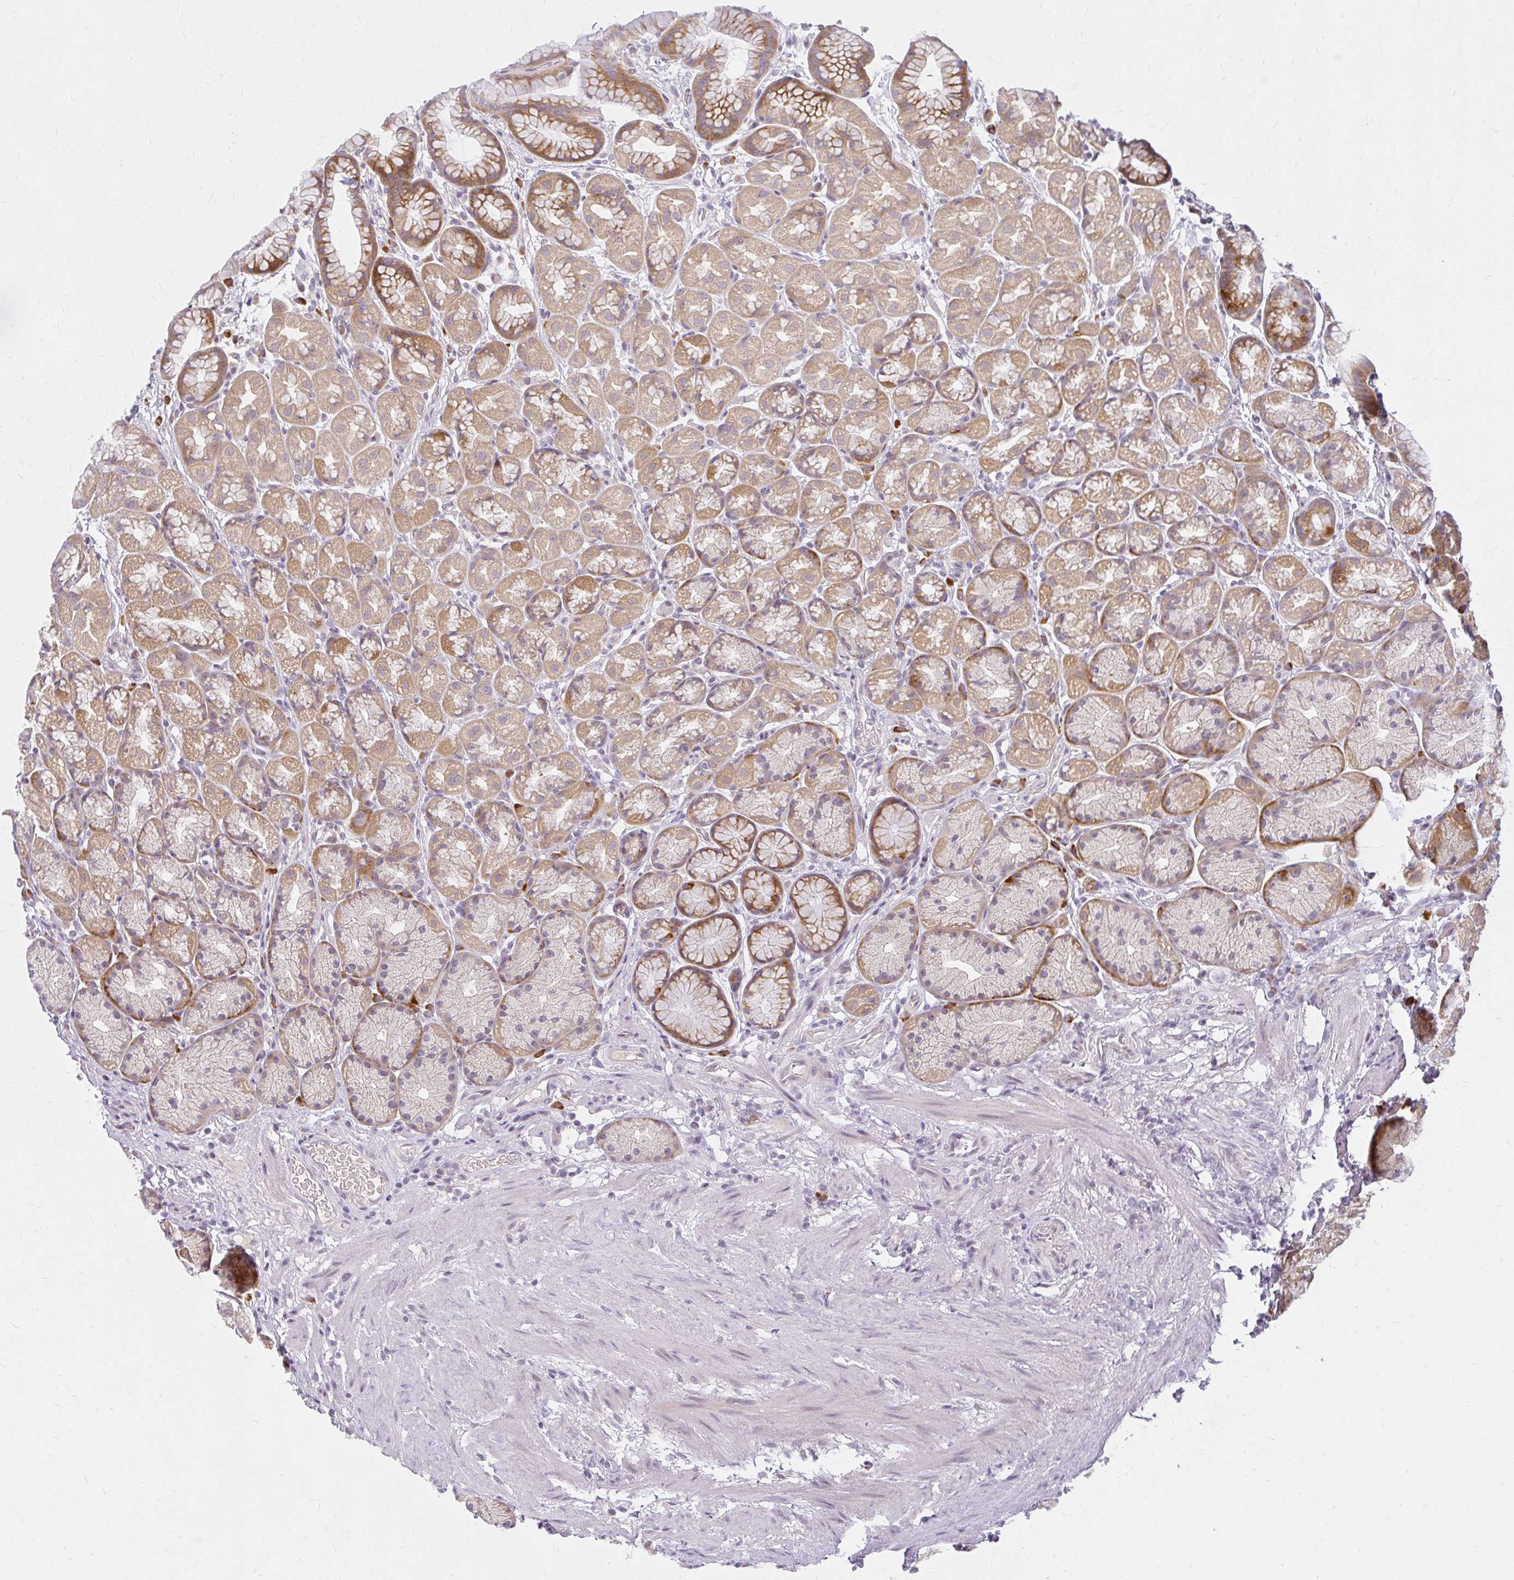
{"staining": {"intensity": "moderate", "quantity": "25%-75%", "location": "cytoplasmic/membranous"}, "tissue": "stomach", "cell_type": "Glandular cells", "image_type": "normal", "snomed": [{"axis": "morphology", "description": "Normal tissue, NOS"}, {"axis": "topography", "description": "Stomach, lower"}], "caption": "Moderate cytoplasmic/membranous protein positivity is appreciated in about 25%-75% of glandular cells in stomach. (Stains: DAB (3,3'-diaminobenzidine) in brown, nuclei in blue, Microscopy: brightfield microscopy at high magnification).", "gene": "ZFYVE26", "patient": {"sex": "male", "age": 67}}